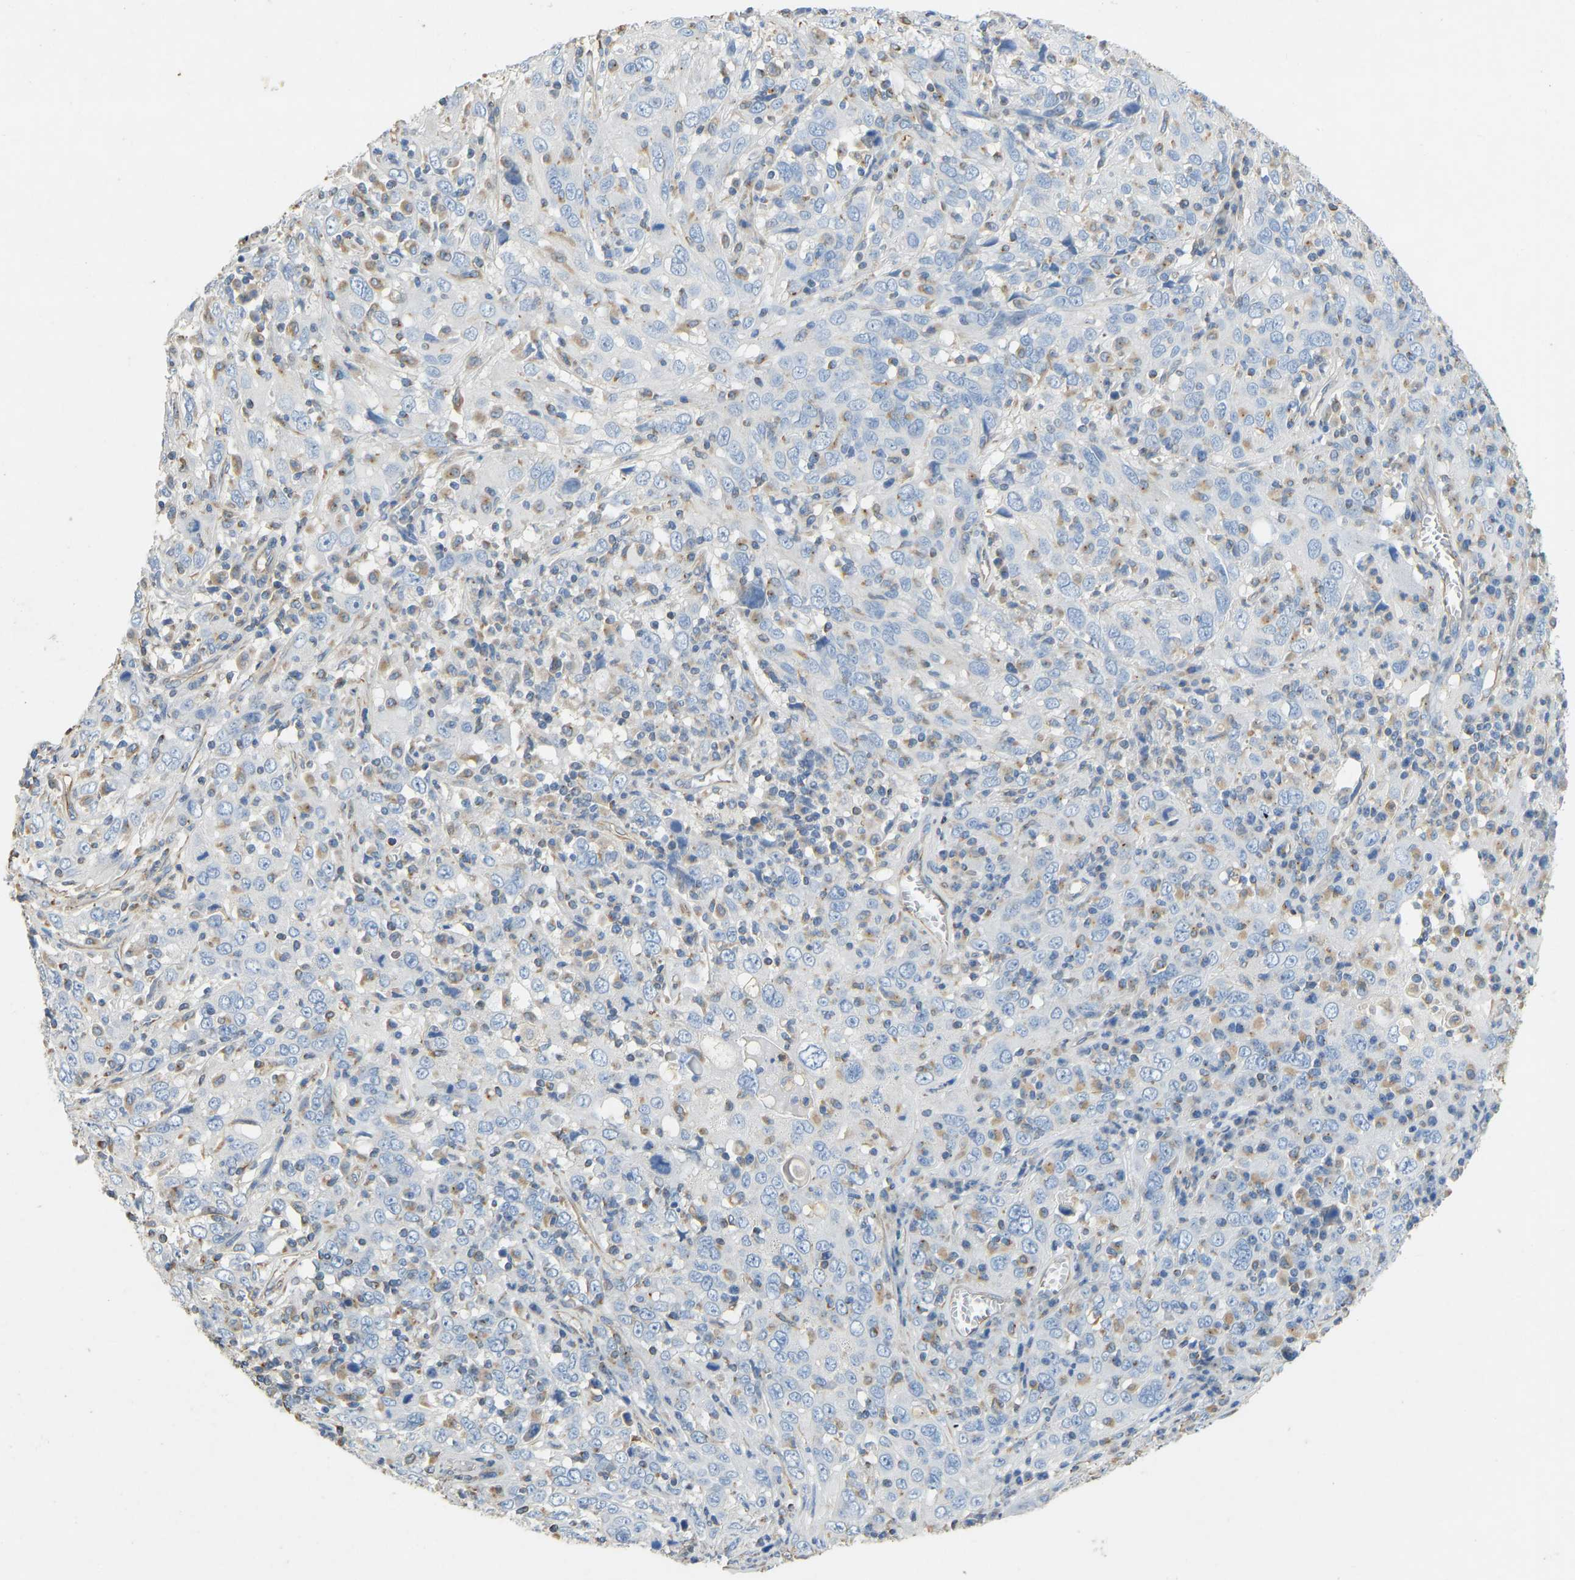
{"staining": {"intensity": "negative", "quantity": "none", "location": "none"}, "tissue": "cervical cancer", "cell_type": "Tumor cells", "image_type": "cancer", "snomed": [{"axis": "morphology", "description": "Squamous cell carcinoma, NOS"}, {"axis": "topography", "description": "Cervix"}], "caption": "Immunohistochemical staining of human cervical cancer (squamous cell carcinoma) shows no significant staining in tumor cells. Brightfield microscopy of immunohistochemistry stained with DAB (brown) and hematoxylin (blue), captured at high magnification.", "gene": "TECTA", "patient": {"sex": "female", "age": 46}}